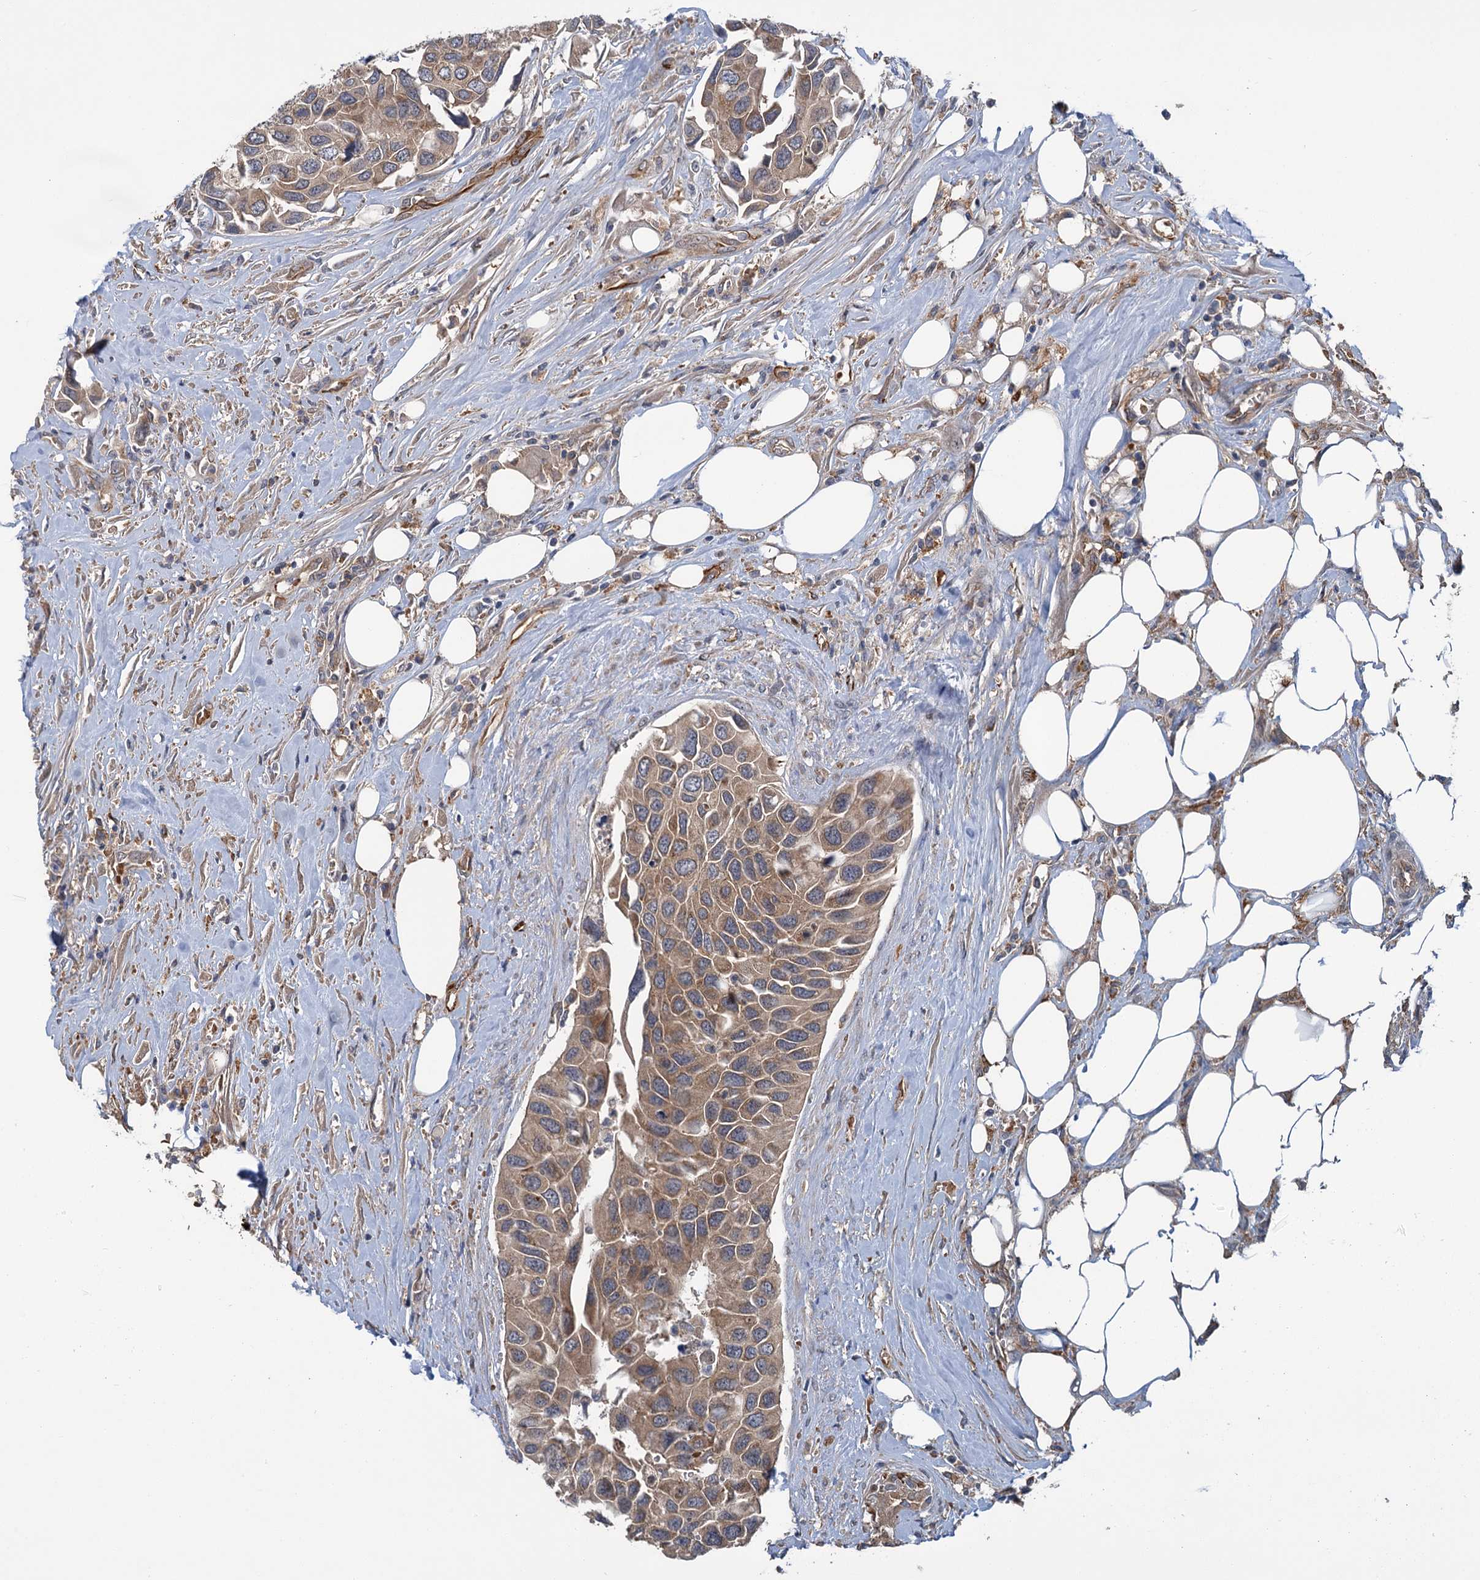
{"staining": {"intensity": "moderate", "quantity": ">75%", "location": "cytoplasmic/membranous"}, "tissue": "urothelial cancer", "cell_type": "Tumor cells", "image_type": "cancer", "snomed": [{"axis": "morphology", "description": "Urothelial carcinoma, High grade"}, {"axis": "topography", "description": "Urinary bladder"}], "caption": "Immunohistochemical staining of human urothelial cancer displays moderate cytoplasmic/membranous protein staining in about >75% of tumor cells.", "gene": "PKN2", "patient": {"sex": "male", "age": 74}}